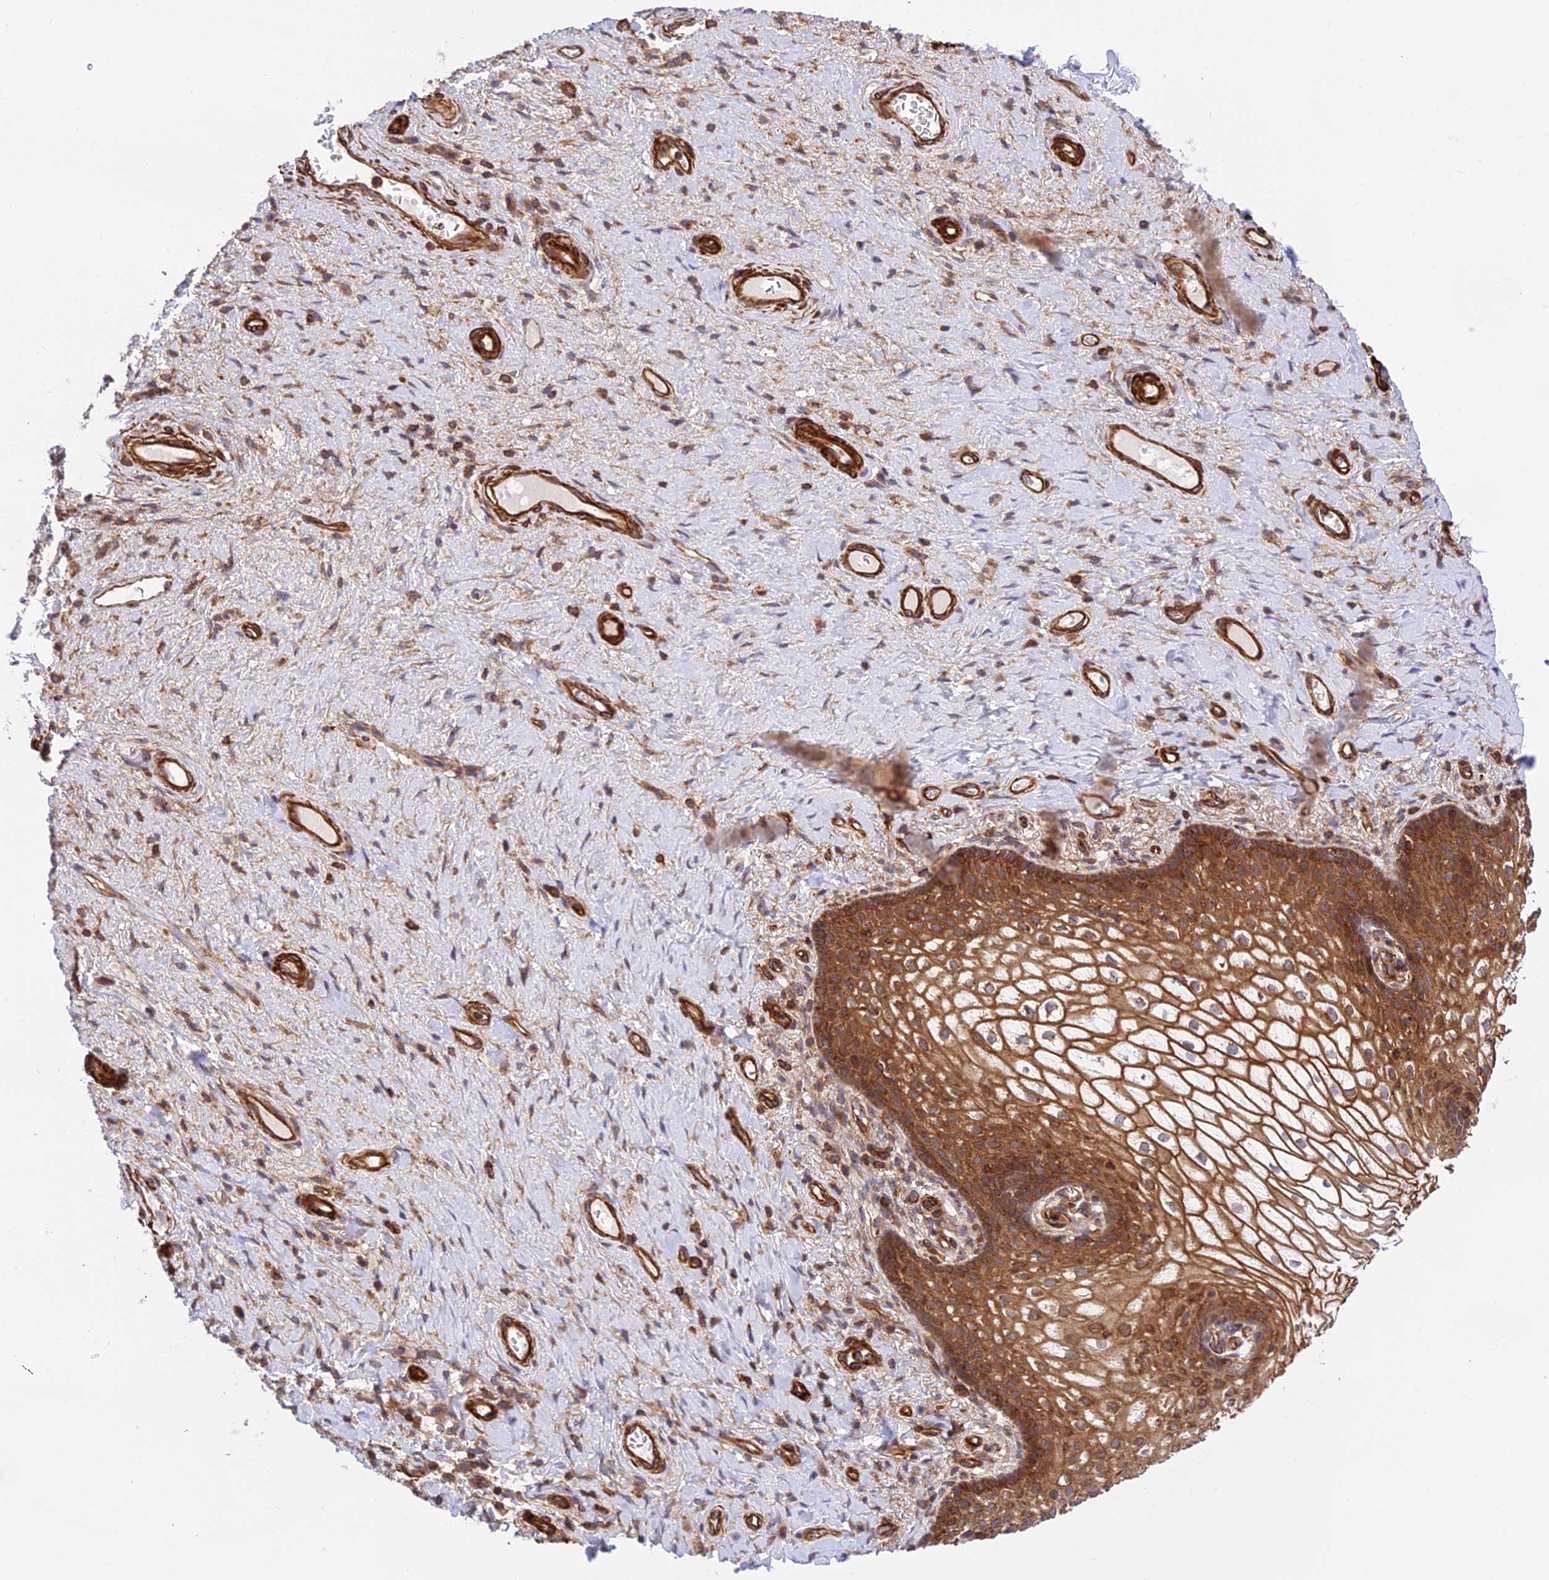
{"staining": {"intensity": "strong", "quantity": ">75%", "location": "cytoplasmic/membranous"}, "tissue": "vagina", "cell_type": "Squamous epithelial cells", "image_type": "normal", "snomed": [{"axis": "morphology", "description": "Normal tissue, NOS"}, {"axis": "topography", "description": "Vagina"}], "caption": "An immunohistochemistry photomicrograph of normal tissue is shown. Protein staining in brown labels strong cytoplasmic/membranous positivity in vagina within squamous epithelial cells.", "gene": "EVI5L", "patient": {"sex": "female", "age": 60}}